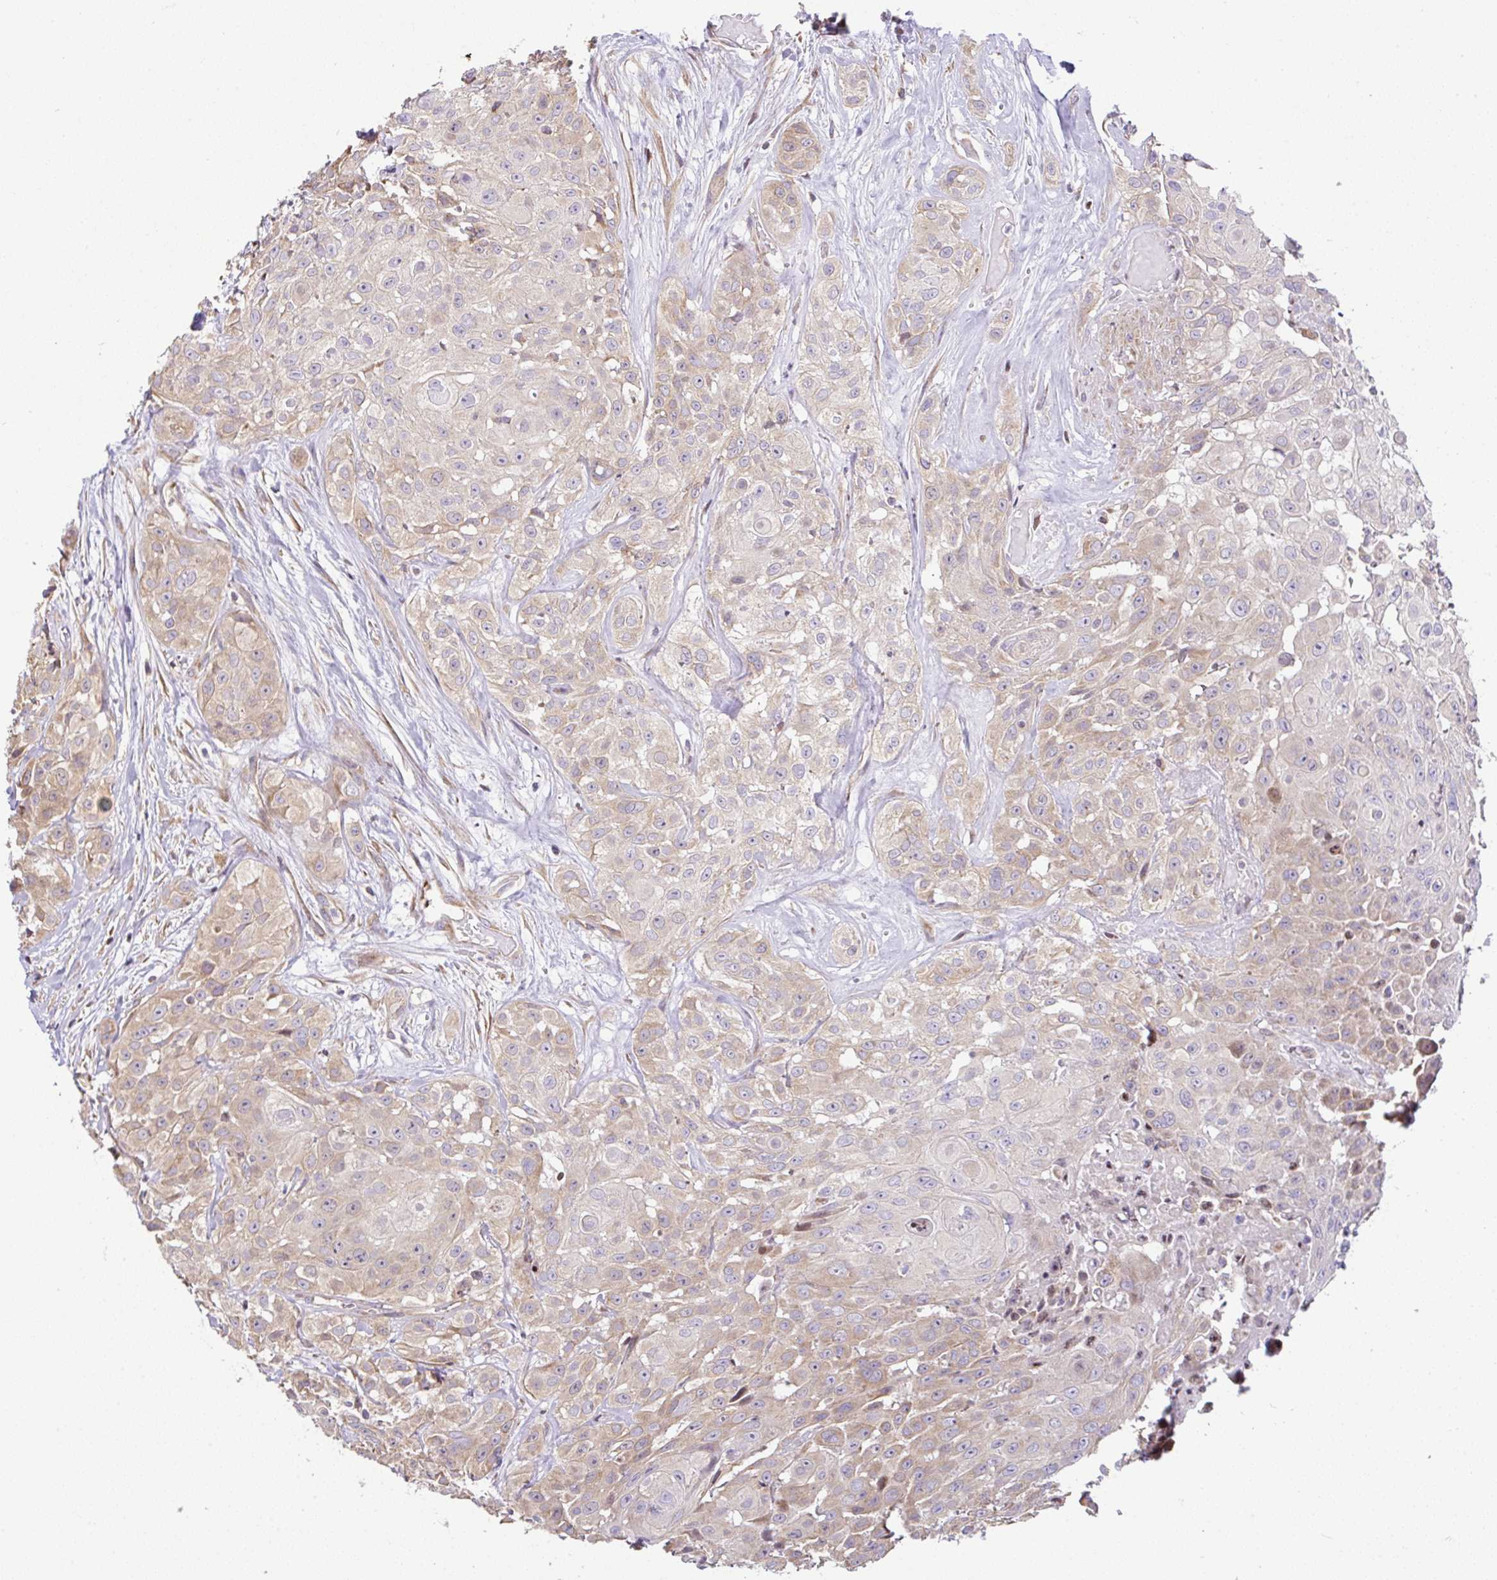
{"staining": {"intensity": "weak", "quantity": "25%-75%", "location": "cytoplasmic/membranous"}, "tissue": "head and neck cancer", "cell_type": "Tumor cells", "image_type": "cancer", "snomed": [{"axis": "morphology", "description": "Squamous cell carcinoma, NOS"}, {"axis": "topography", "description": "Head-Neck"}], "caption": "A micrograph of head and neck squamous cell carcinoma stained for a protein demonstrates weak cytoplasmic/membranous brown staining in tumor cells.", "gene": "FIGNL1", "patient": {"sex": "male", "age": 83}}